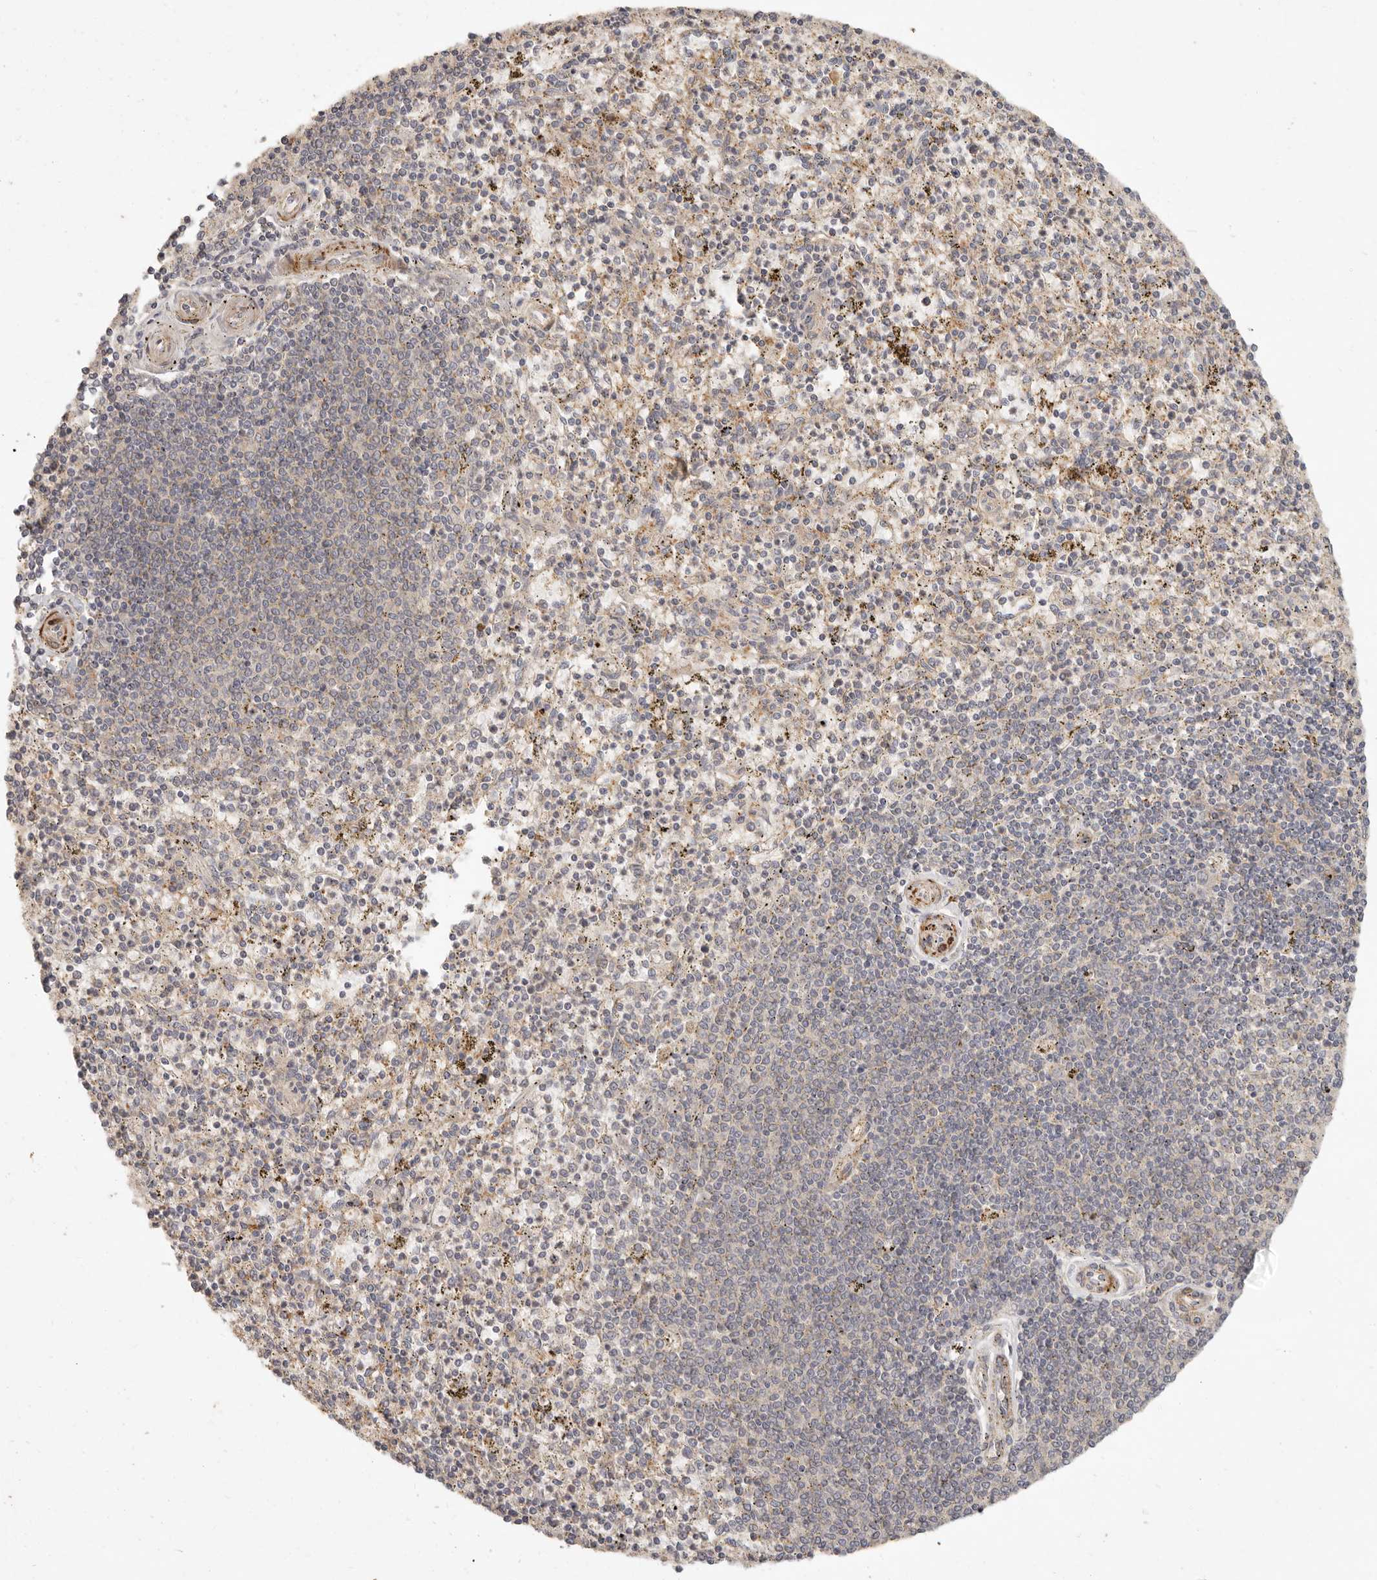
{"staining": {"intensity": "weak", "quantity": "25%-75%", "location": "cytoplasmic/membranous"}, "tissue": "spleen", "cell_type": "Cells in red pulp", "image_type": "normal", "snomed": [{"axis": "morphology", "description": "Normal tissue, NOS"}, {"axis": "topography", "description": "Spleen"}], "caption": "A high-resolution image shows immunohistochemistry (IHC) staining of unremarkable spleen, which reveals weak cytoplasmic/membranous positivity in approximately 25%-75% of cells in red pulp.", "gene": "VIPR1", "patient": {"sex": "male", "age": 72}}